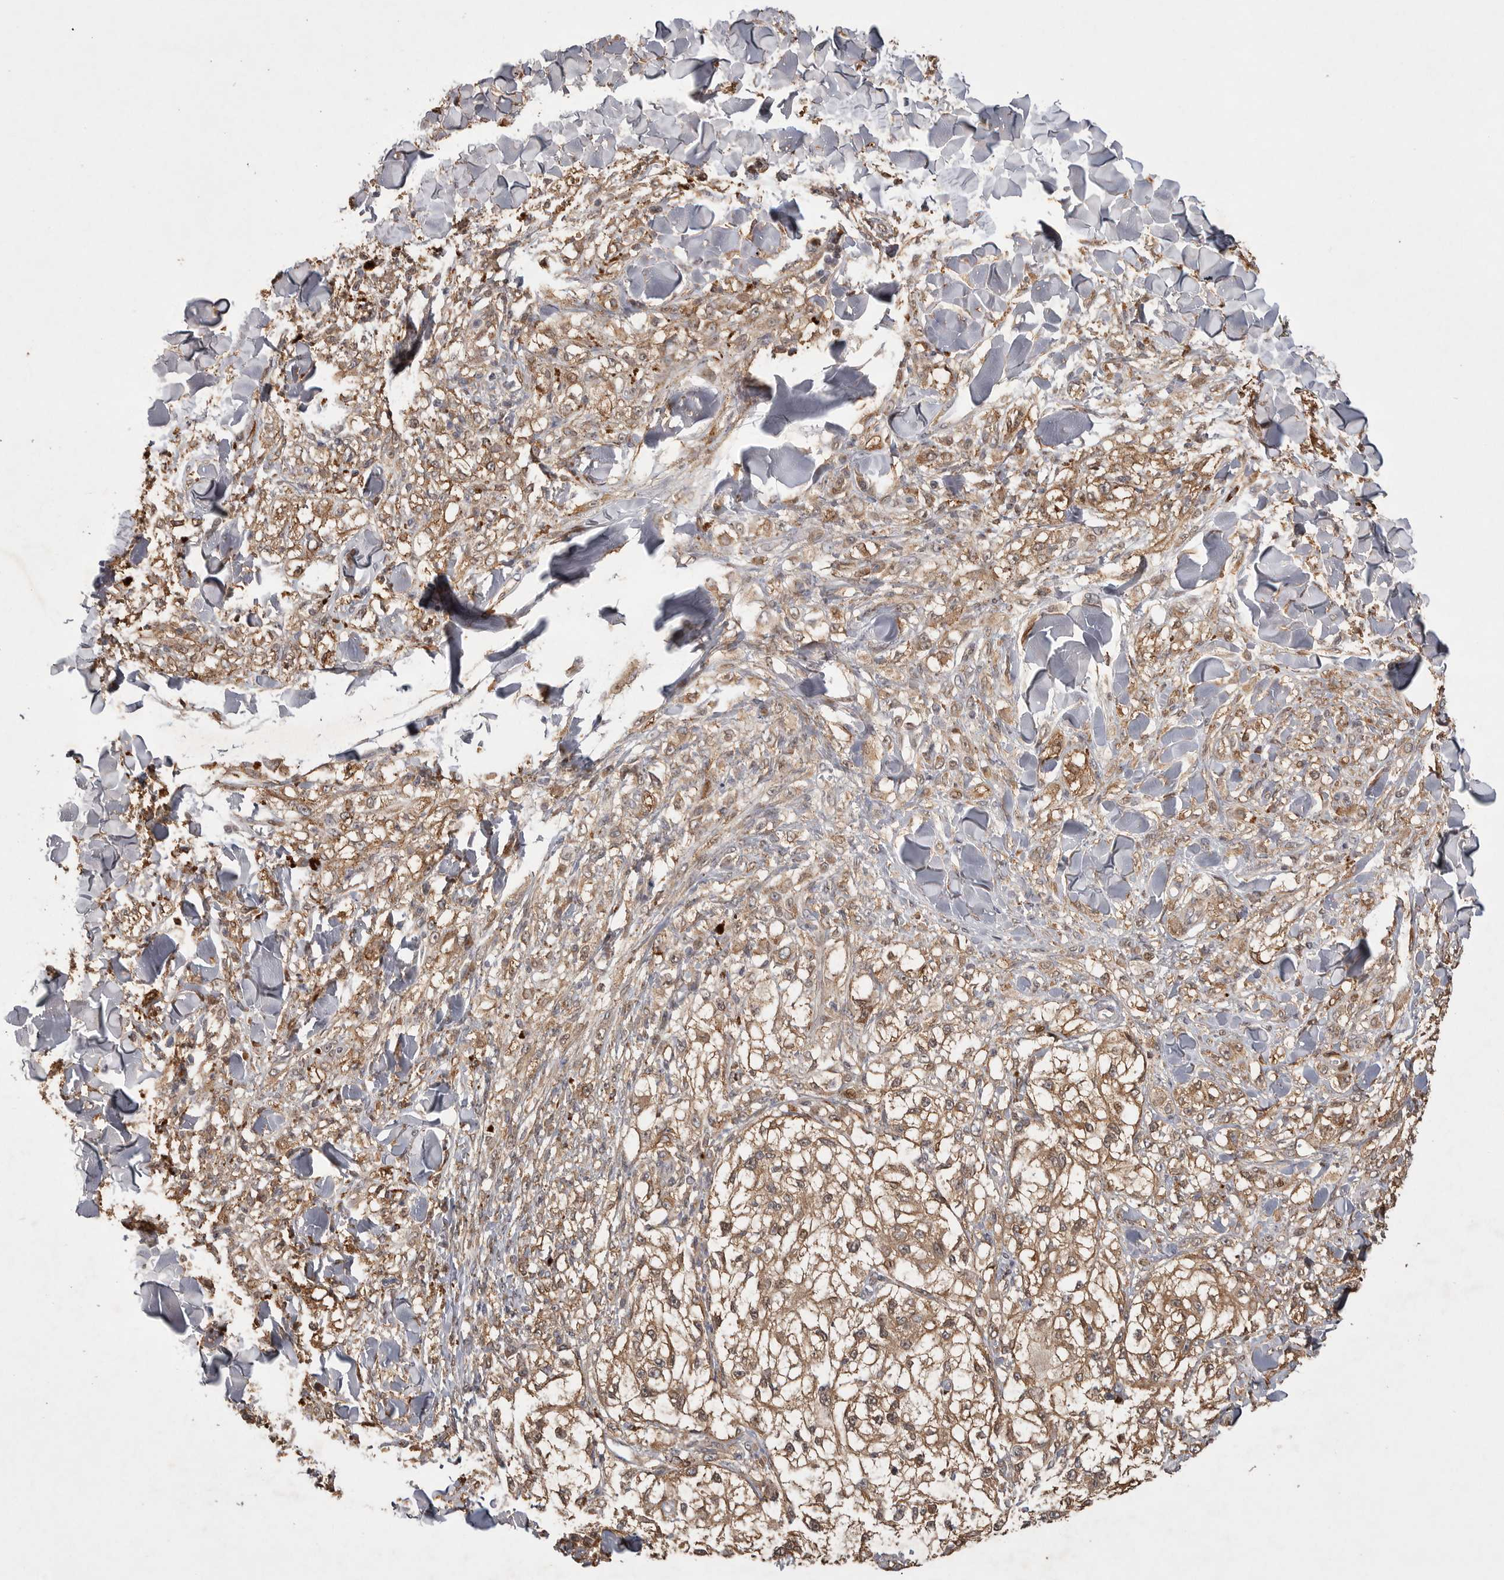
{"staining": {"intensity": "weak", "quantity": ">75%", "location": "cytoplasmic/membranous"}, "tissue": "melanoma", "cell_type": "Tumor cells", "image_type": "cancer", "snomed": [{"axis": "morphology", "description": "Malignant melanoma, NOS"}, {"axis": "topography", "description": "Skin of head"}], "caption": "This is an image of immunohistochemistry staining of malignant melanoma, which shows weak expression in the cytoplasmic/membranous of tumor cells.", "gene": "VN1R4", "patient": {"sex": "male", "age": 83}}